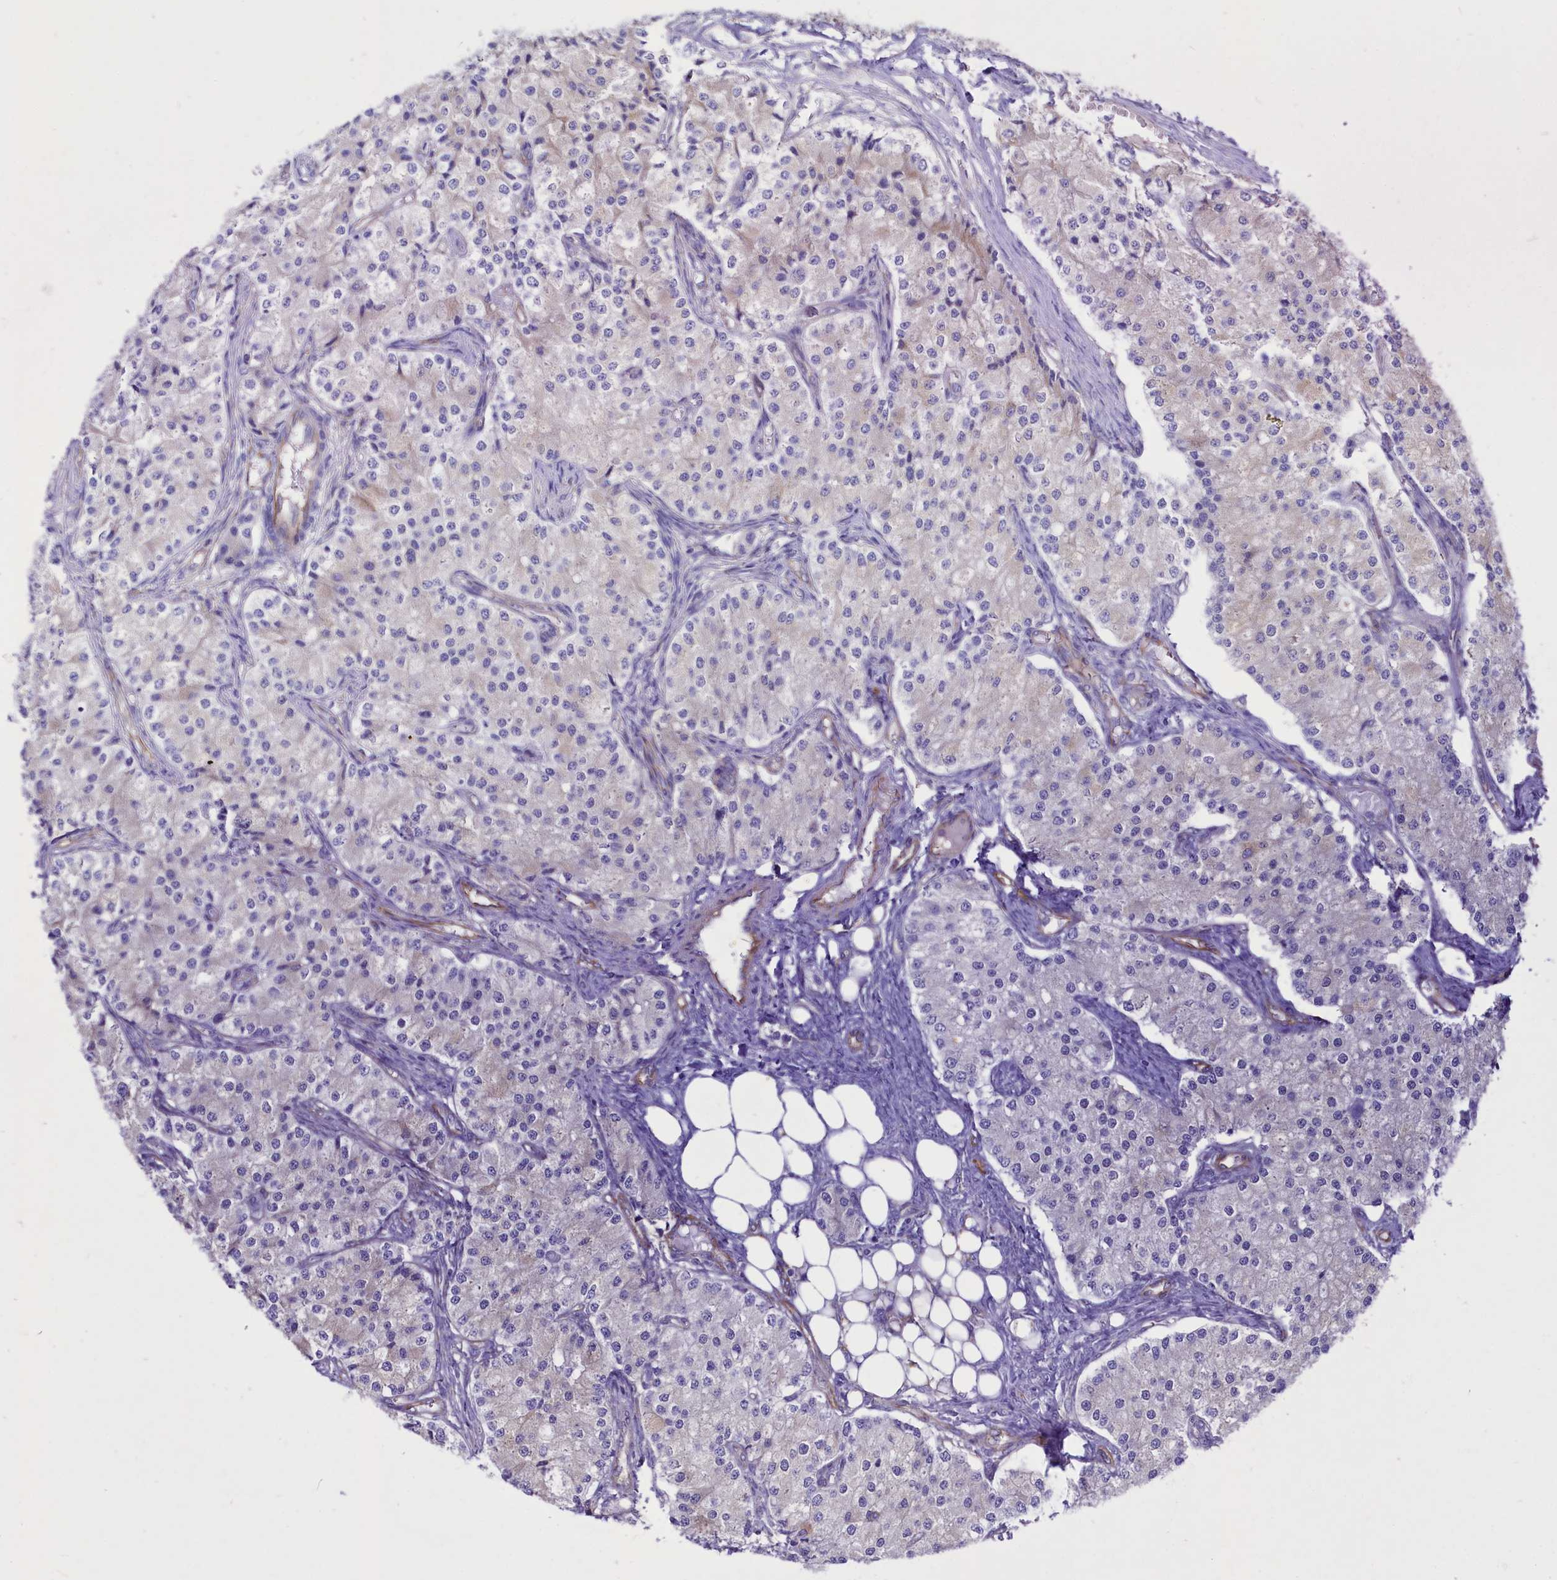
{"staining": {"intensity": "negative", "quantity": "none", "location": "none"}, "tissue": "carcinoid", "cell_type": "Tumor cells", "image_type": "cancer", "snomed": [{"axis": "morphology", "description": "Carcinoid, malignant, NOS"}, {"axis": "topography", "description": "Colon"}], "caption": "Human malignant carcinoid stained for a protein using immunohistochemistry (IHC) reveals no positivity in tumor cells.", "gene": "PROCR", "patient": {"sex": "female", "age": 52}}